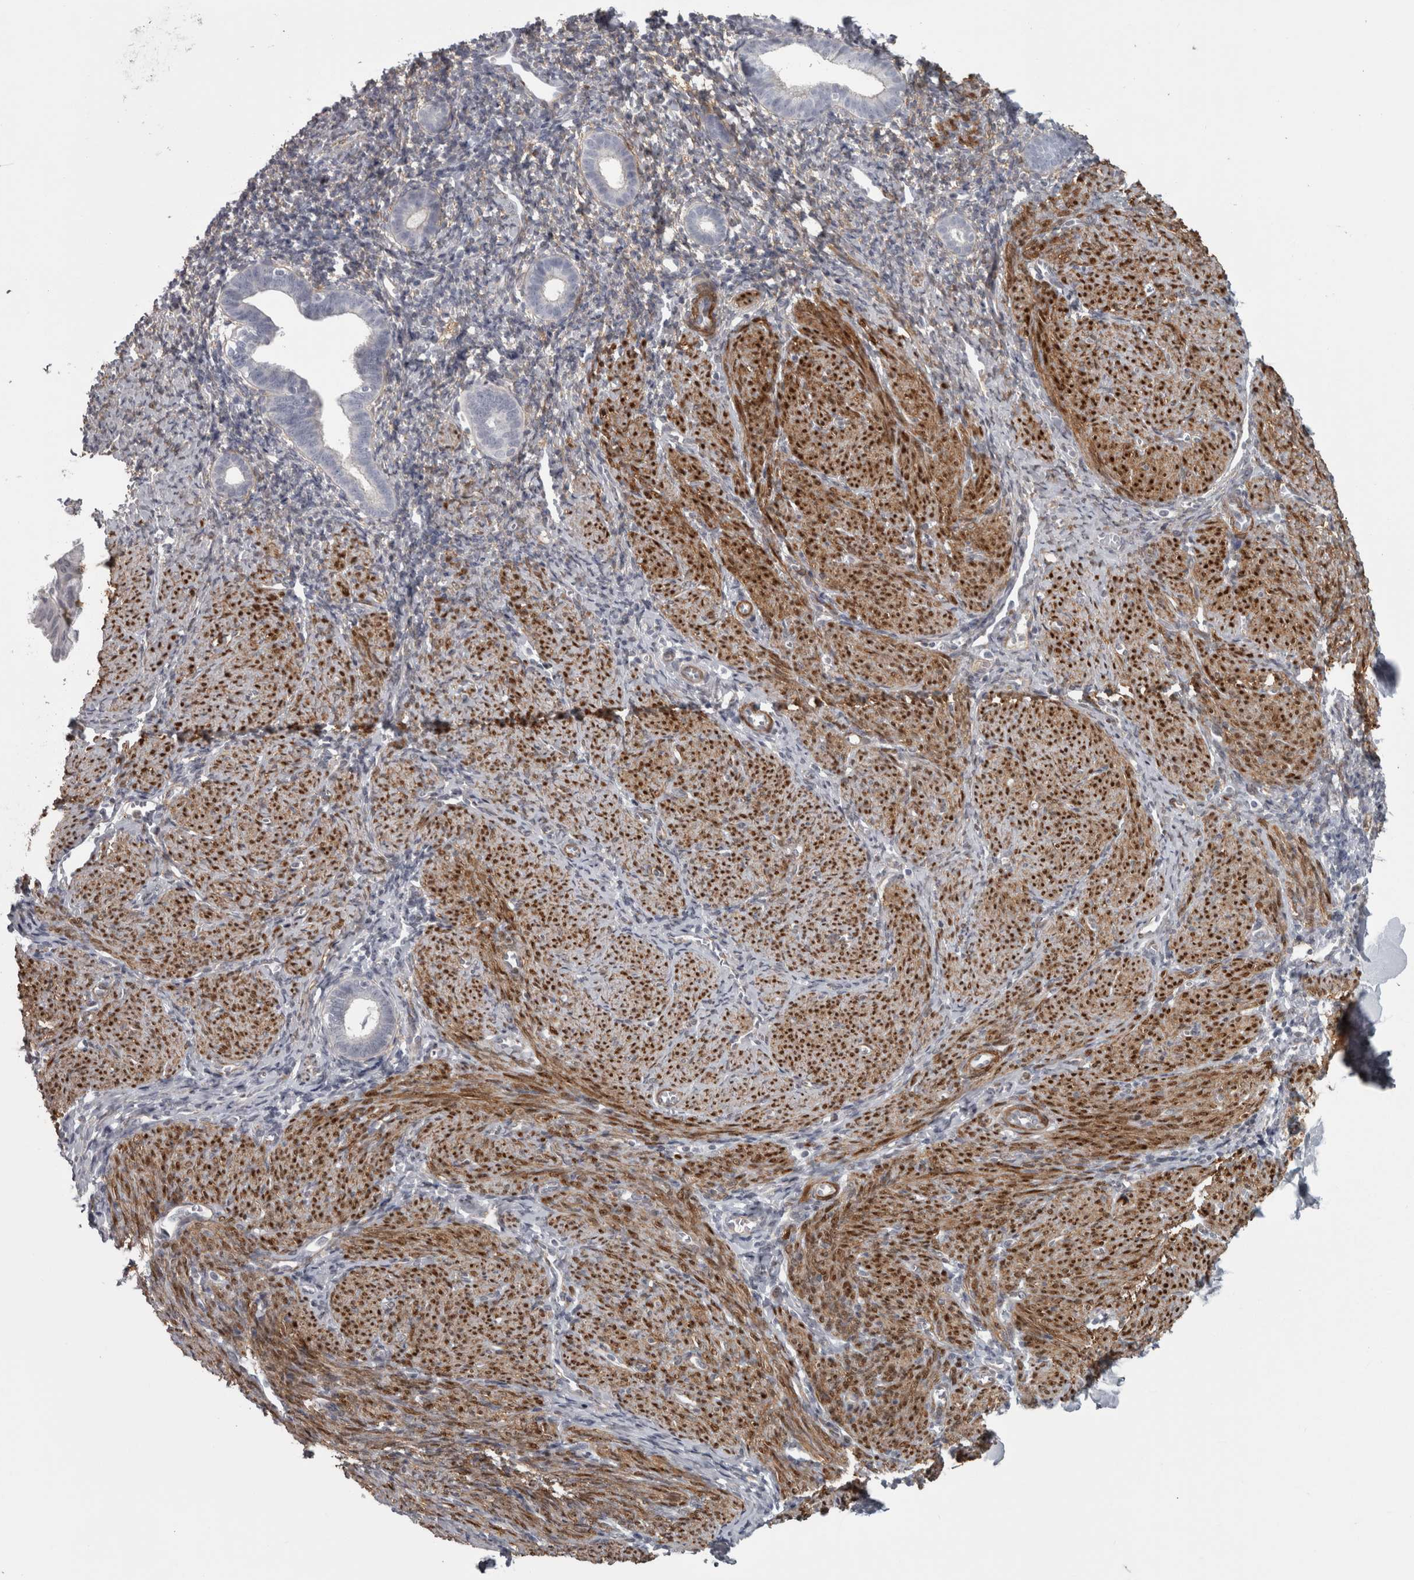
{"staining": {"intensity": "negative", "quantity": "none", "location": "none"}, "tissue": "endometrium", "cell_type": "Cells in endometrial stroma", "image_type": "normal", "snomed": [{"axis": "morphology", "description": "Normal tissue, NOS"}, {"axis": "morphology", "description": "Adenocarcinoma, NOS"}, {"axis": "topography", "description": "Endometrium"}], "caption": "A high-resolution micrograph shows immunohistochemistry (IHC) staining of normal endometrium, which demonstrates no significant staining in cells in endometrial stroma.", "gene": "PPP1R12B", "patient": {"sex": "female", "age": 57}}